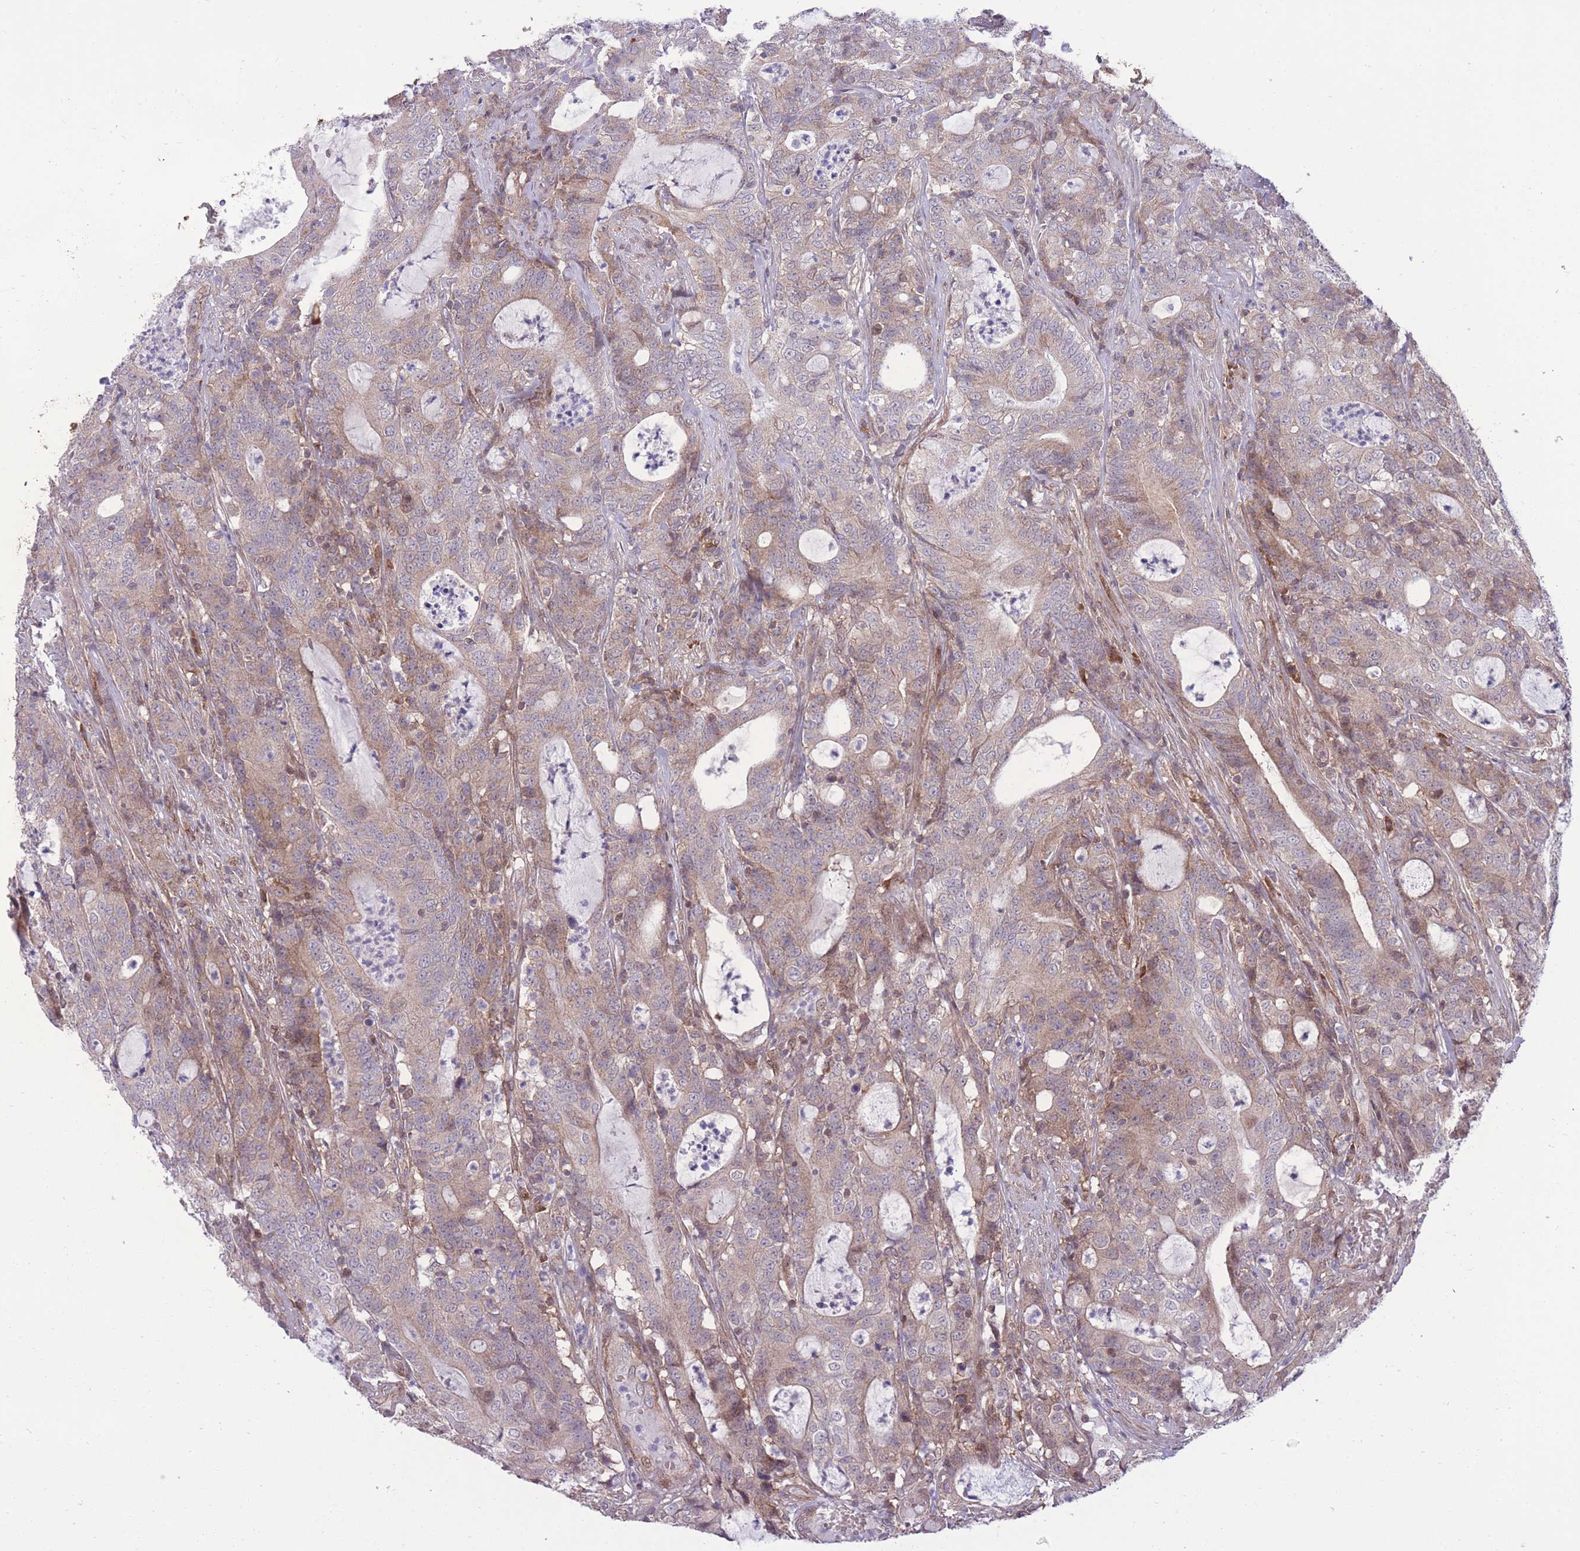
{"staining": {"intensity": "weak", "quantity": "25%-75%", "location": "cytoplasmic/membranous"}, "tissue": "colorectal cancer", "cell_type": "Tumor cells", "image_type": "cancer", "snomed": [{"axis": "morphology", "description": "Adenocarcinoma, NOS"}, {"axis": "topography", "description": "Colon"}], "caption": "Immunohistochemical staining of human colorectal adenocarcinoma reveals low levels of weak cytoplasmic/membranous protein expression in approximately 25%-75% of tumor cells.", "gene": "RIC8A", "patient": {"sex": "male", "age": 83}}